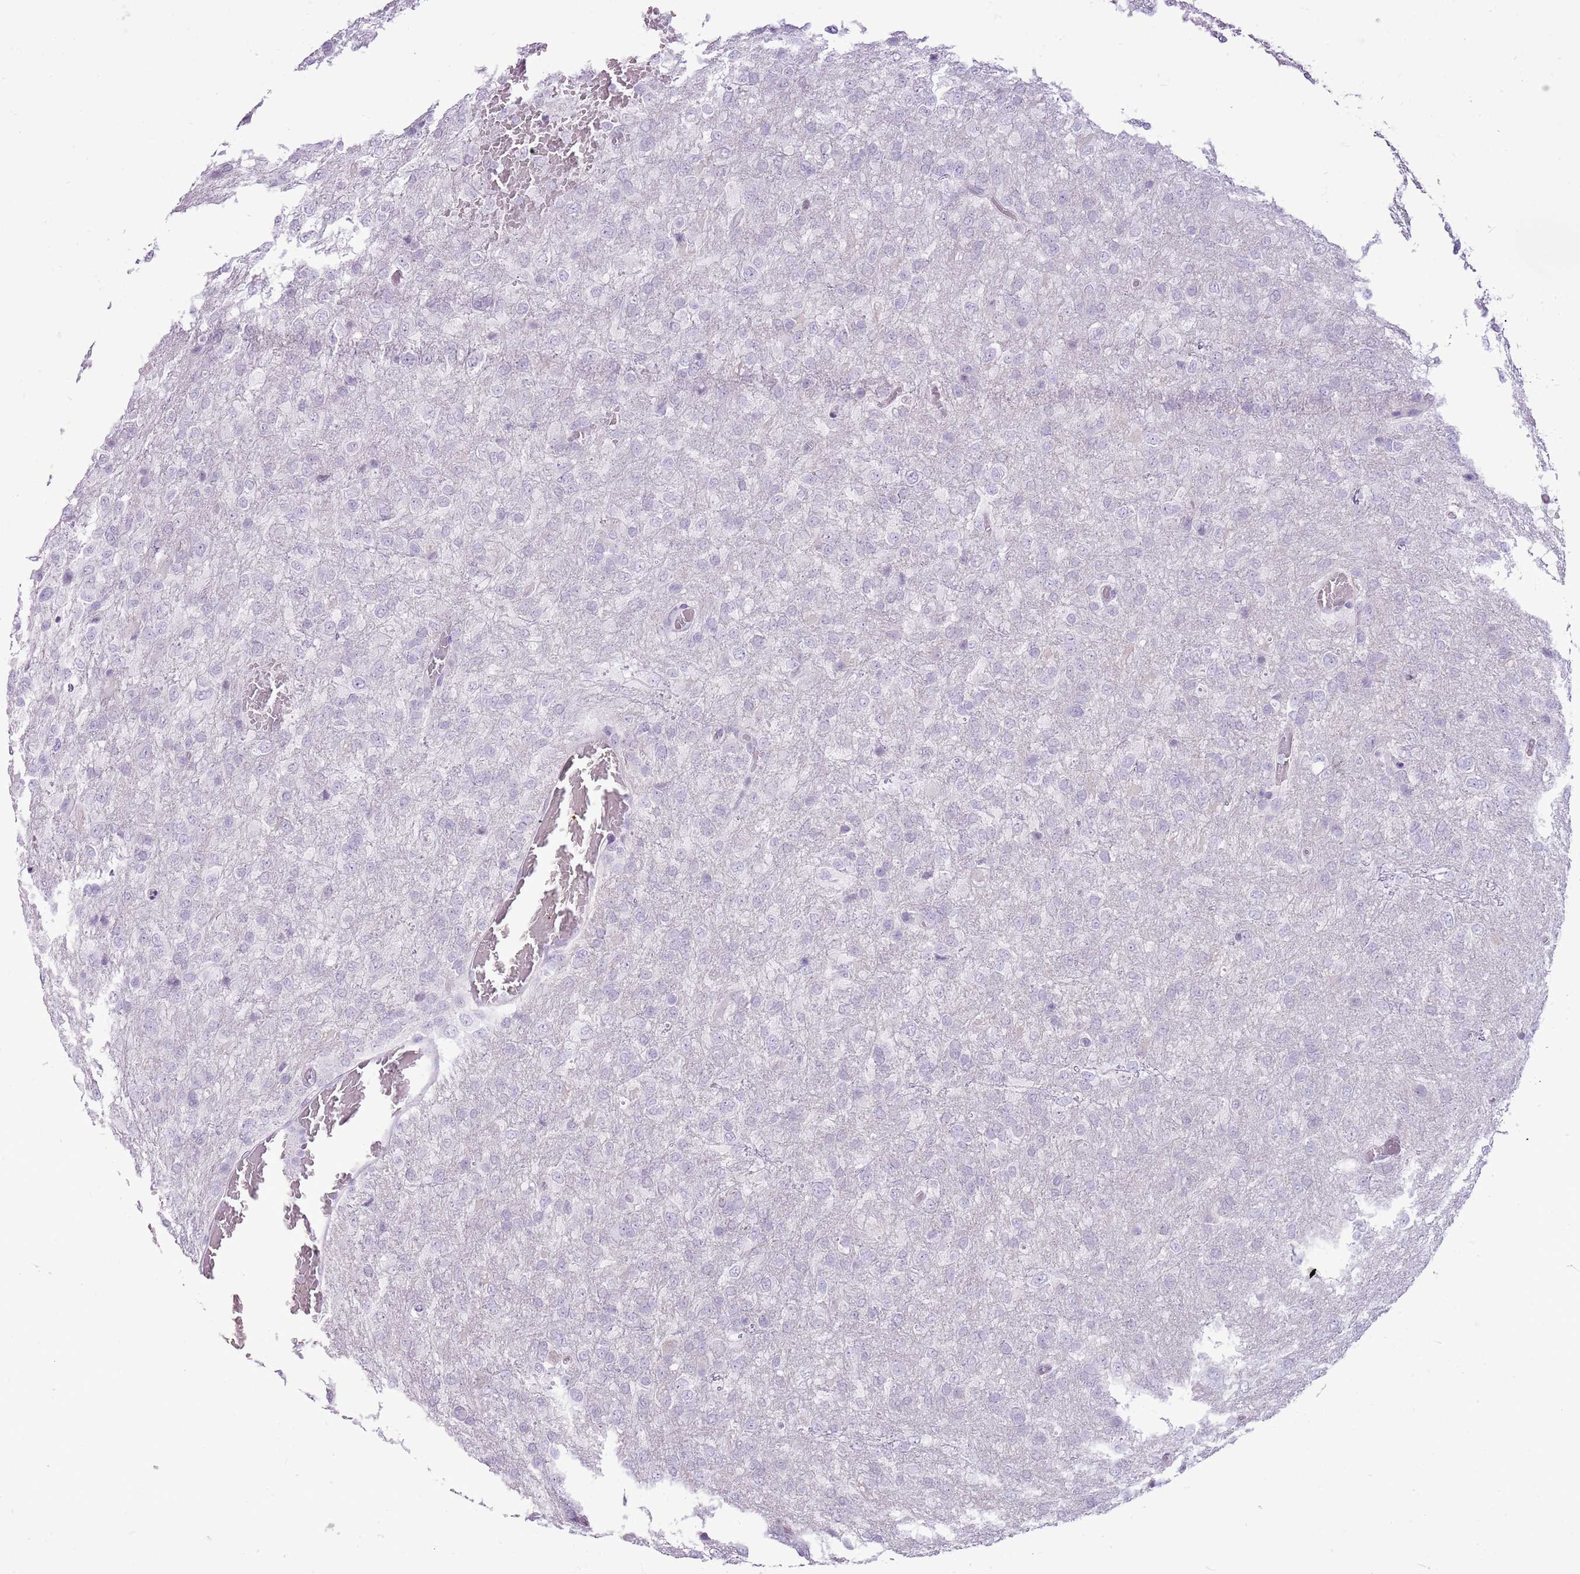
{"staining": {"intensity": "negative", "quantity": "none", "location": "none"}, "tissue": "glioma", "cell_type": "Tumor cells", "image_type": "cancer", "snomed": [{"axis": "morphology", "description": "Glioma, malignant, High grade"}, {"axis": "topography", "description": "Brain"}], "caption": "Human malignant glioma (high-grade) stained for a protein using immunohistochemistry (IHC) shows no staining in tumor cells.", "gene": "RPL3L", "patient": {"sex": "female", "age": 74}}